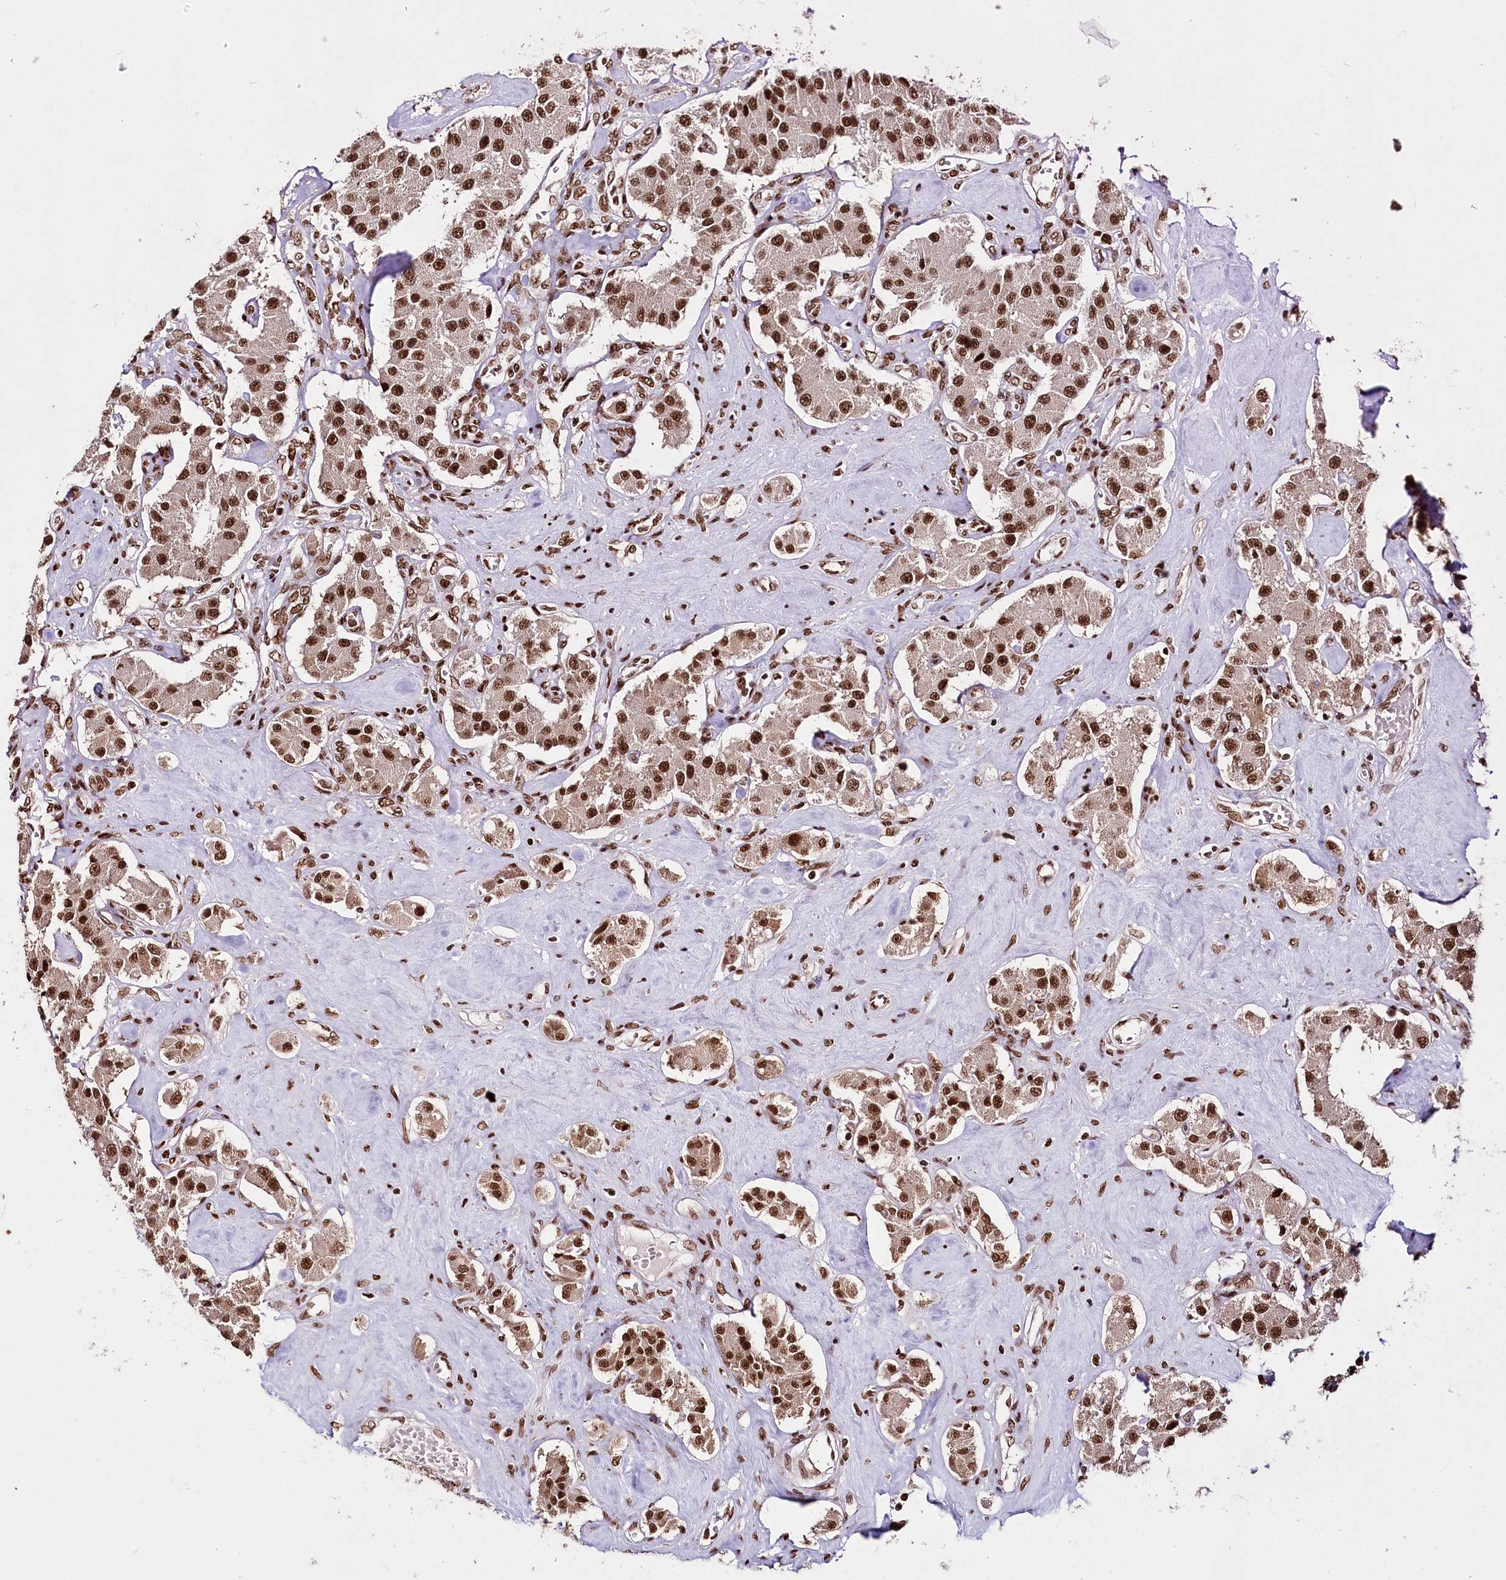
{"staining": {"intensity": "strong", "quantity": ">75%", "location": "nuclear"}, "tissue": "carcinoid", "cell_type": "Tumor cells", "image_type": "cancer", "snomed": [{"axis": "morphology", "description": "Carcinoid, malignant, NOS"}, {"axis": "topography", "description": "Pancreas"}], "caption": "Carcinoid (malignant) was stained to show a protein in brown. There is high levels of strong nuclear expression in about >75% of tumor cells. The staining was performed using DAB (3,3'-diaminobenzidine), with brown indicating positive protein expression. Nuclei are stained blue with hematoxylin.", "gene": "SMARCE1", "patient": {"sex": "male", "age": 41}}